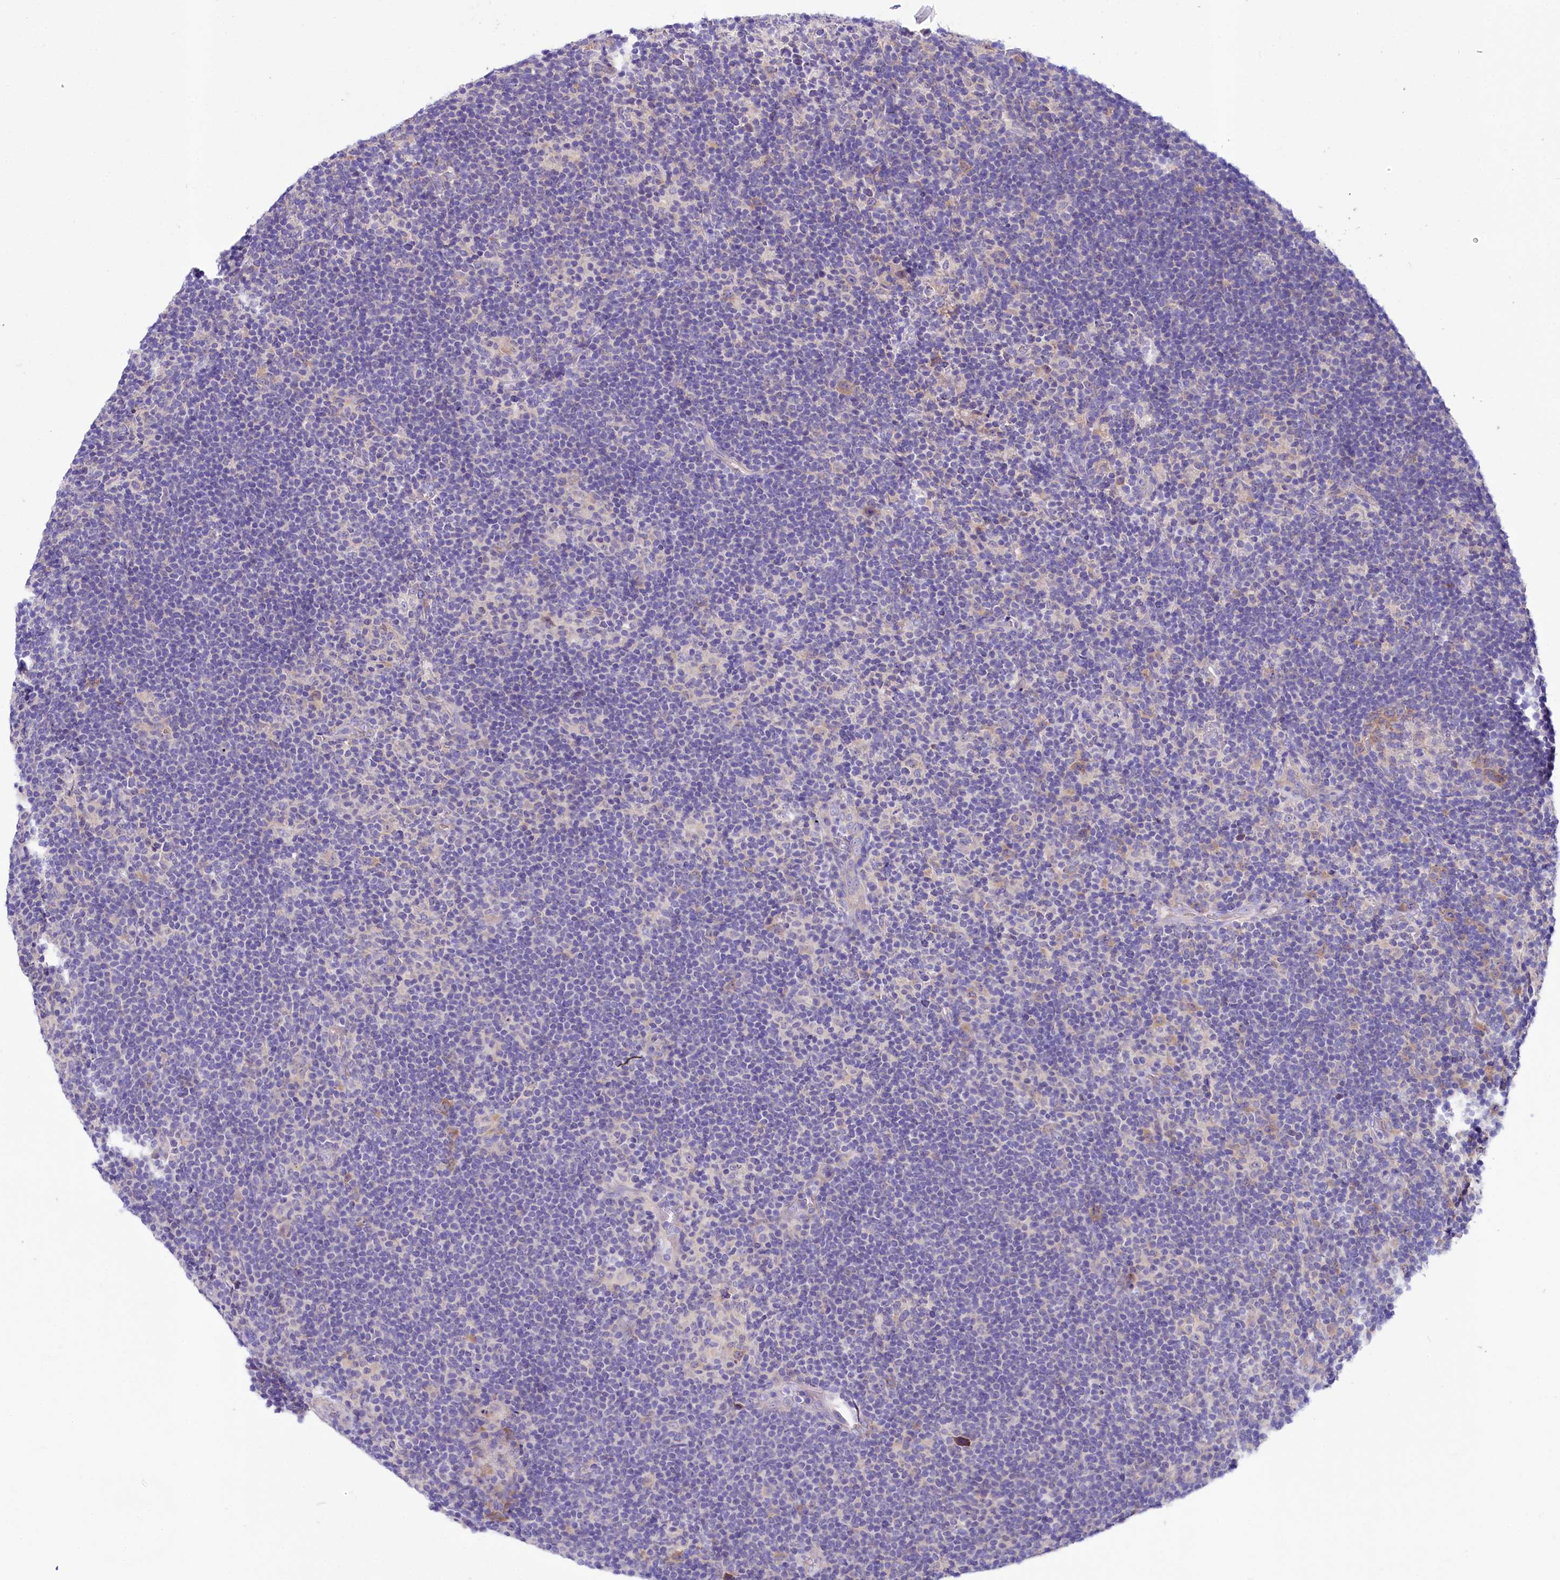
{"staining": {"intensity": "negative", "quantity": "none", "location": "none"}, "tissue": "lymphoma", "cell_type": "Tumor cells", "image_type": "cancer", "snomed": [{"axis": "morphology", "description": "Hodgkin's disease, NOS"}, {"axis": "topography", "description": "Lymph node"}], "caption": "IHC of lymphoma demonstrates no staining in tumor cells. Nuclei are stained in blue.", "gene": "ABHD5", "patient": {"sex": "female", "age": 57}}